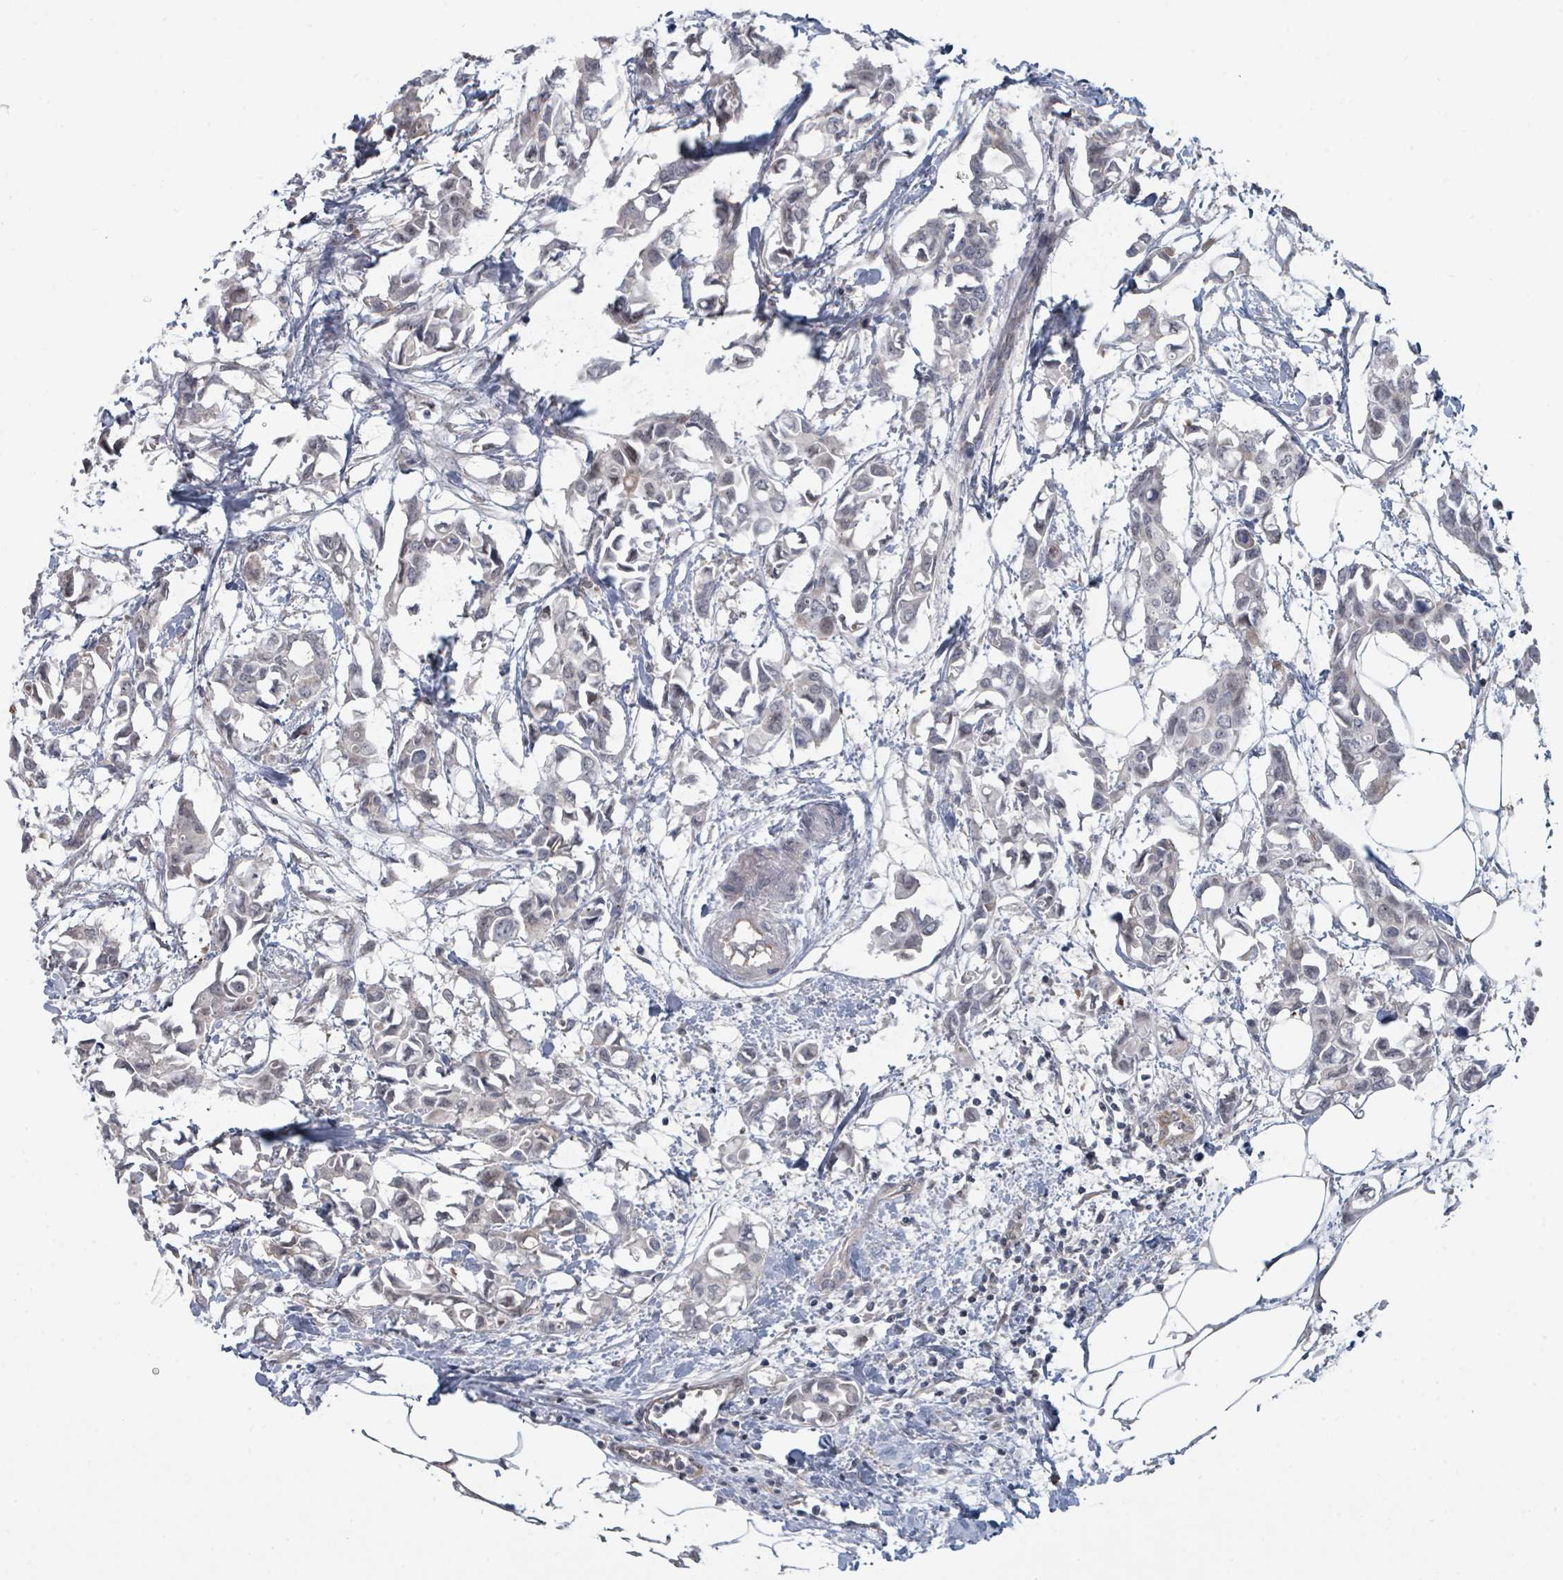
{"staining": {"intensity": "negative", "quantity": "none", "location": "none"}, "tissue": "breast cancer", "cell_type": "Tumor cells", "image_type": "cancer", "snomed": [{"axis": "morphology", "description": "Duct carcinoma"}, {"axis": "topography", "description": "Breast"}], "caption": "An immunohistochemistry (IHC) micrograph of breast cancer is shown. There is no staining in tumor cells of breast cancer.", "gene": "SLC25A45", "patient": {"sex": "female", "age": 41}}